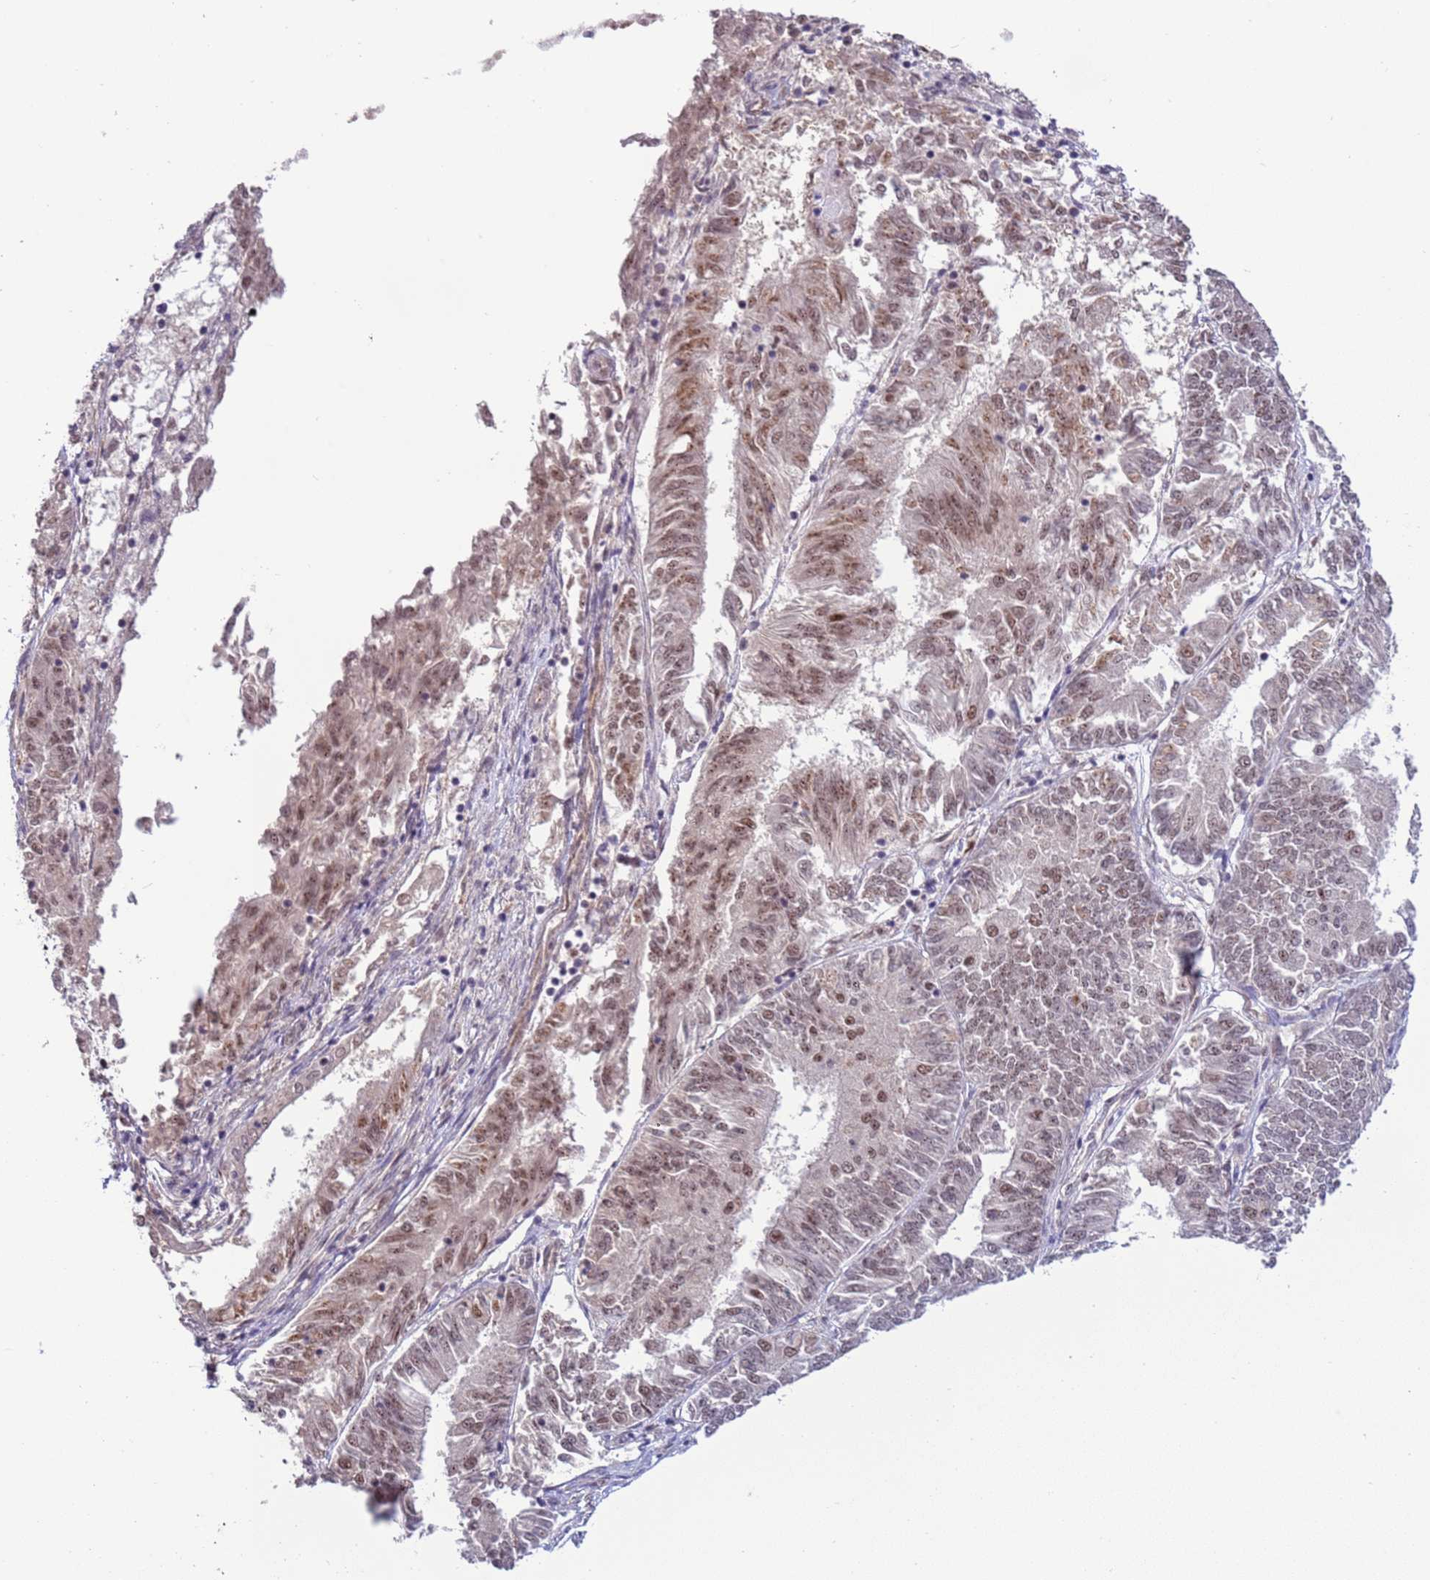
{"staining": {"intensity": "moderate", "quantity": ">75%", "location": "nuclear"}, "tissue": "endometrial cancer", "cell_type": "Tumor cells", "image_type": "cancer", "snomed": [{"axis": "morphology", "description": "Adenocarcinoma, NOS"}, {"axis": "topography", "description": "Endometrium"}], "caption": "Immunohistochemistry (IHC) micrograph of endometrial adenocarcinoma stained for a protein (brown), which shows medium levels of moderate nuclear staining in about >75% of tumor cells.", "gene": "PRPF6", "patient": {"sex": "female", "age": 58}}